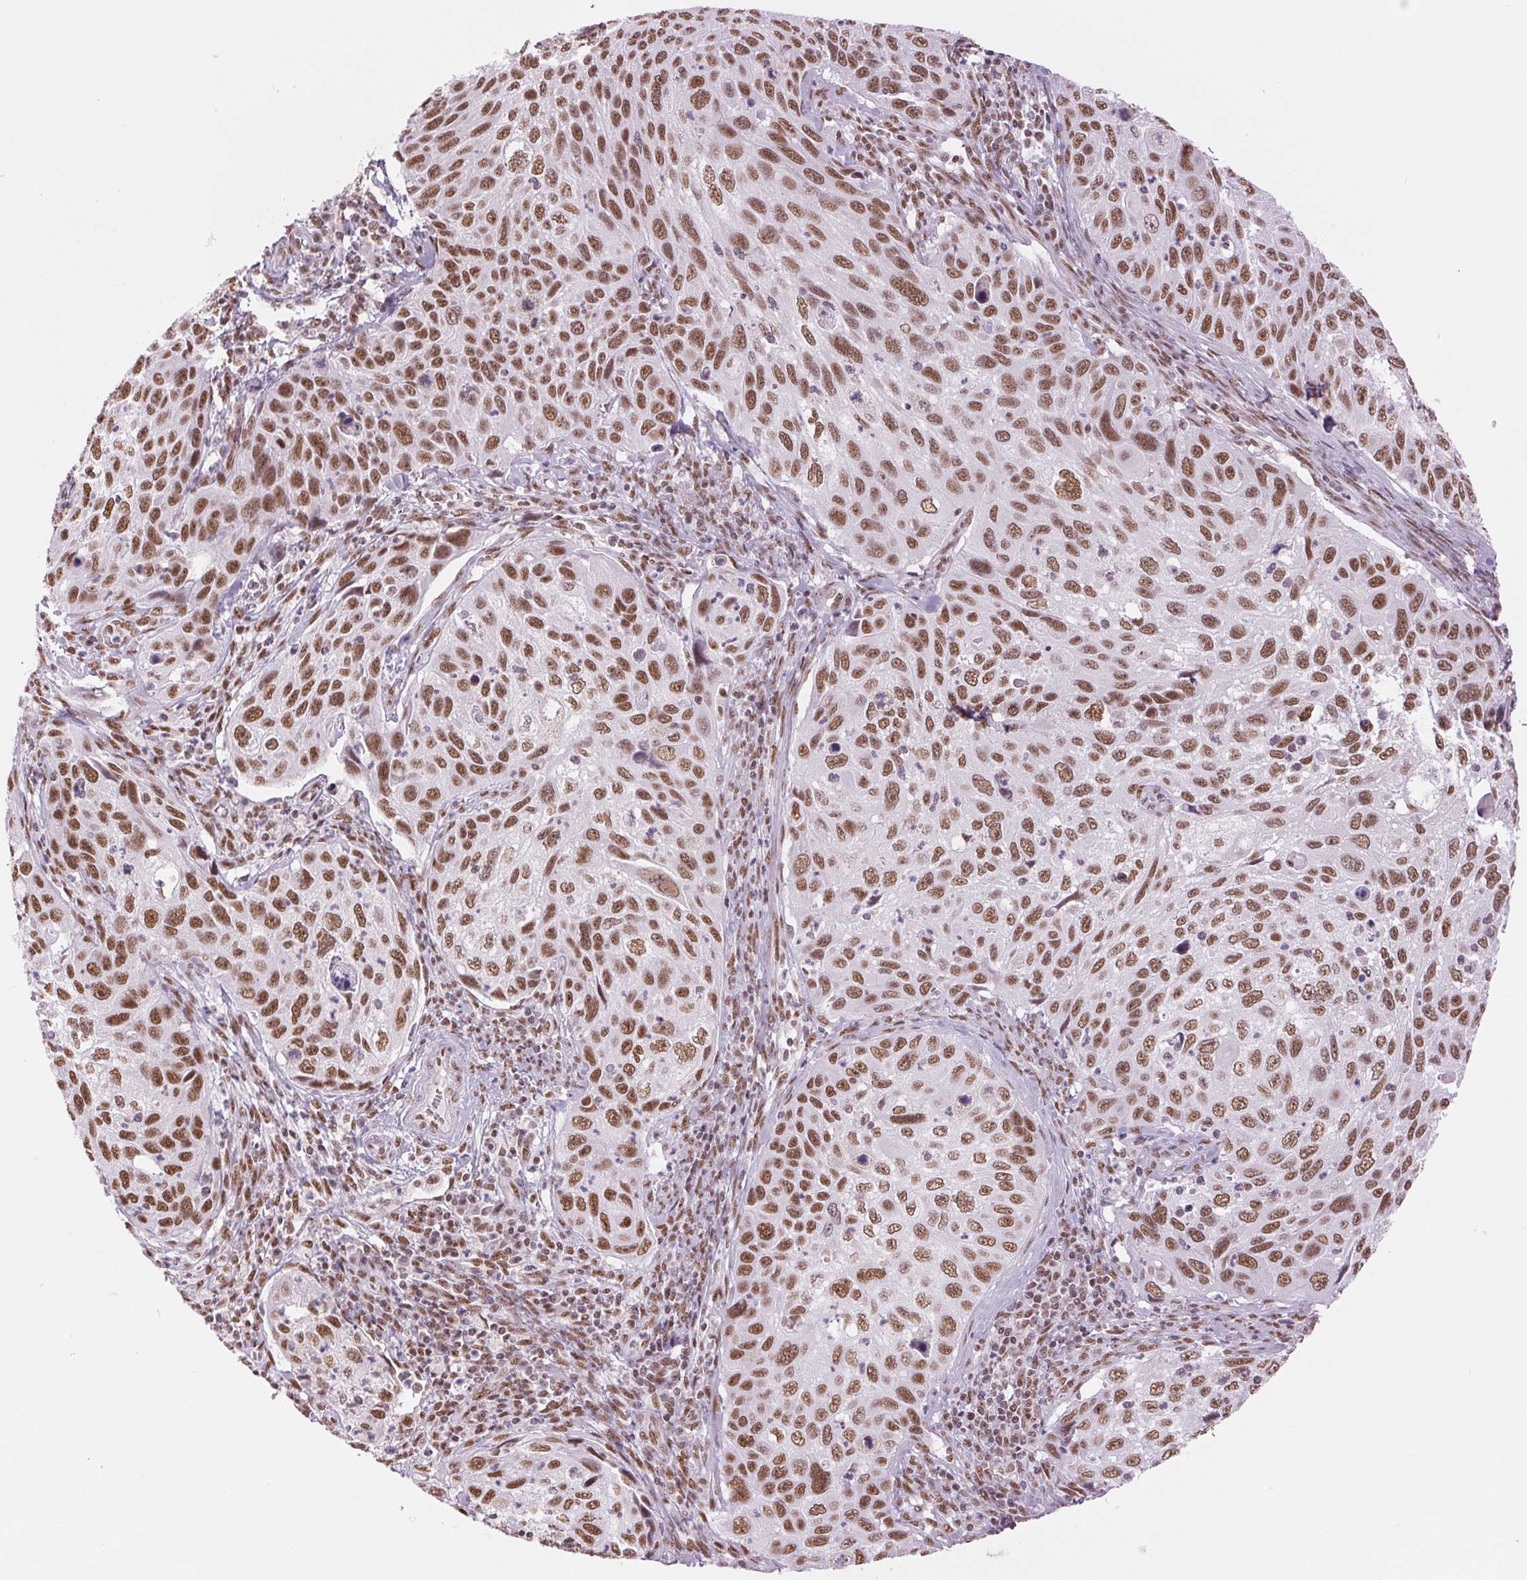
{"staining": {"intensity": "moderate", "quantity": ">75%", "location": "nuclear"}, "tissue": "cervical cancer", "cell_type": "Tumor cells", "image_type": "cancer", "snomed": [{"axis": "morphology", "description": "Squamous cell carcinoma, NOS"}, {"axis": "topography", "description": "Cervix"}], "caption": "Cervical squamous cell carcinoma was stained to show a protein in brown. There is medium levels of moderate nuclear expression in about >75% of tumor cells.", "gene": "ZFR2", "patient": {"sex": "female", "age": 70}}